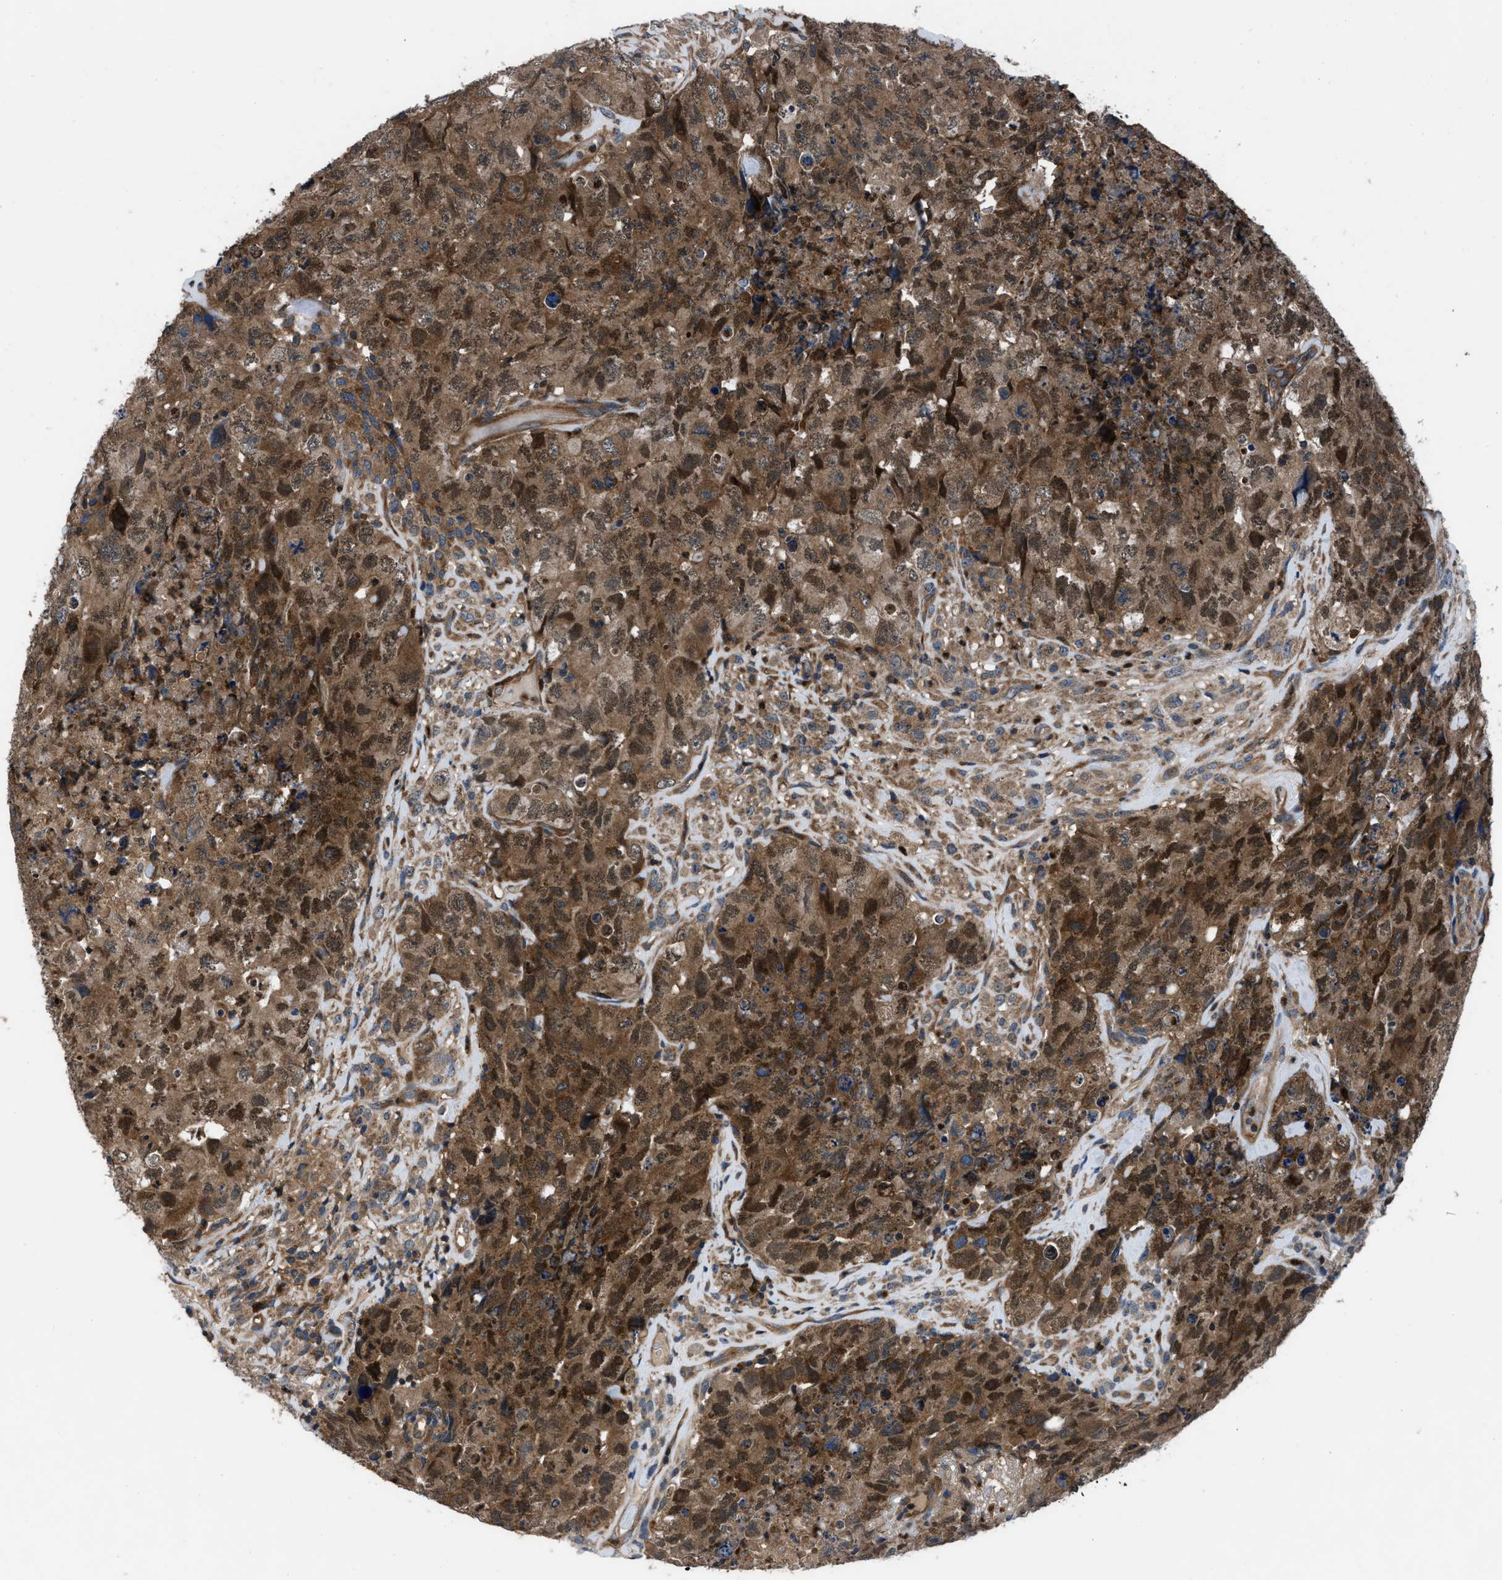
{"staining": {"intensity": "moderate", "quantity": ">75%", "location": "cytoplasmic/membranous,nuclear"}, "tissue": "testis cancer", "cell_type": "Tumor cells", "image_type": "cancer", "snomed": [{"axis": "morphology", "description": "Carcinoma, Embryonal, NOS"}, {"axis": "topography", "description": "Testis"}], "caption": "High-magnification brightfield microscopy of testis cancer (embryonal carcinoma) stained with DAB (3,3'-diaminobenzidine) (brown) and counterstained with hematoxylin (blue). tumor cells exhibit moderate cytoplasmic/membranous and nuclear staining is identified in about>75% of cells.", "gene": "USP25", "patient": {"sex": "male", "age": 32}}